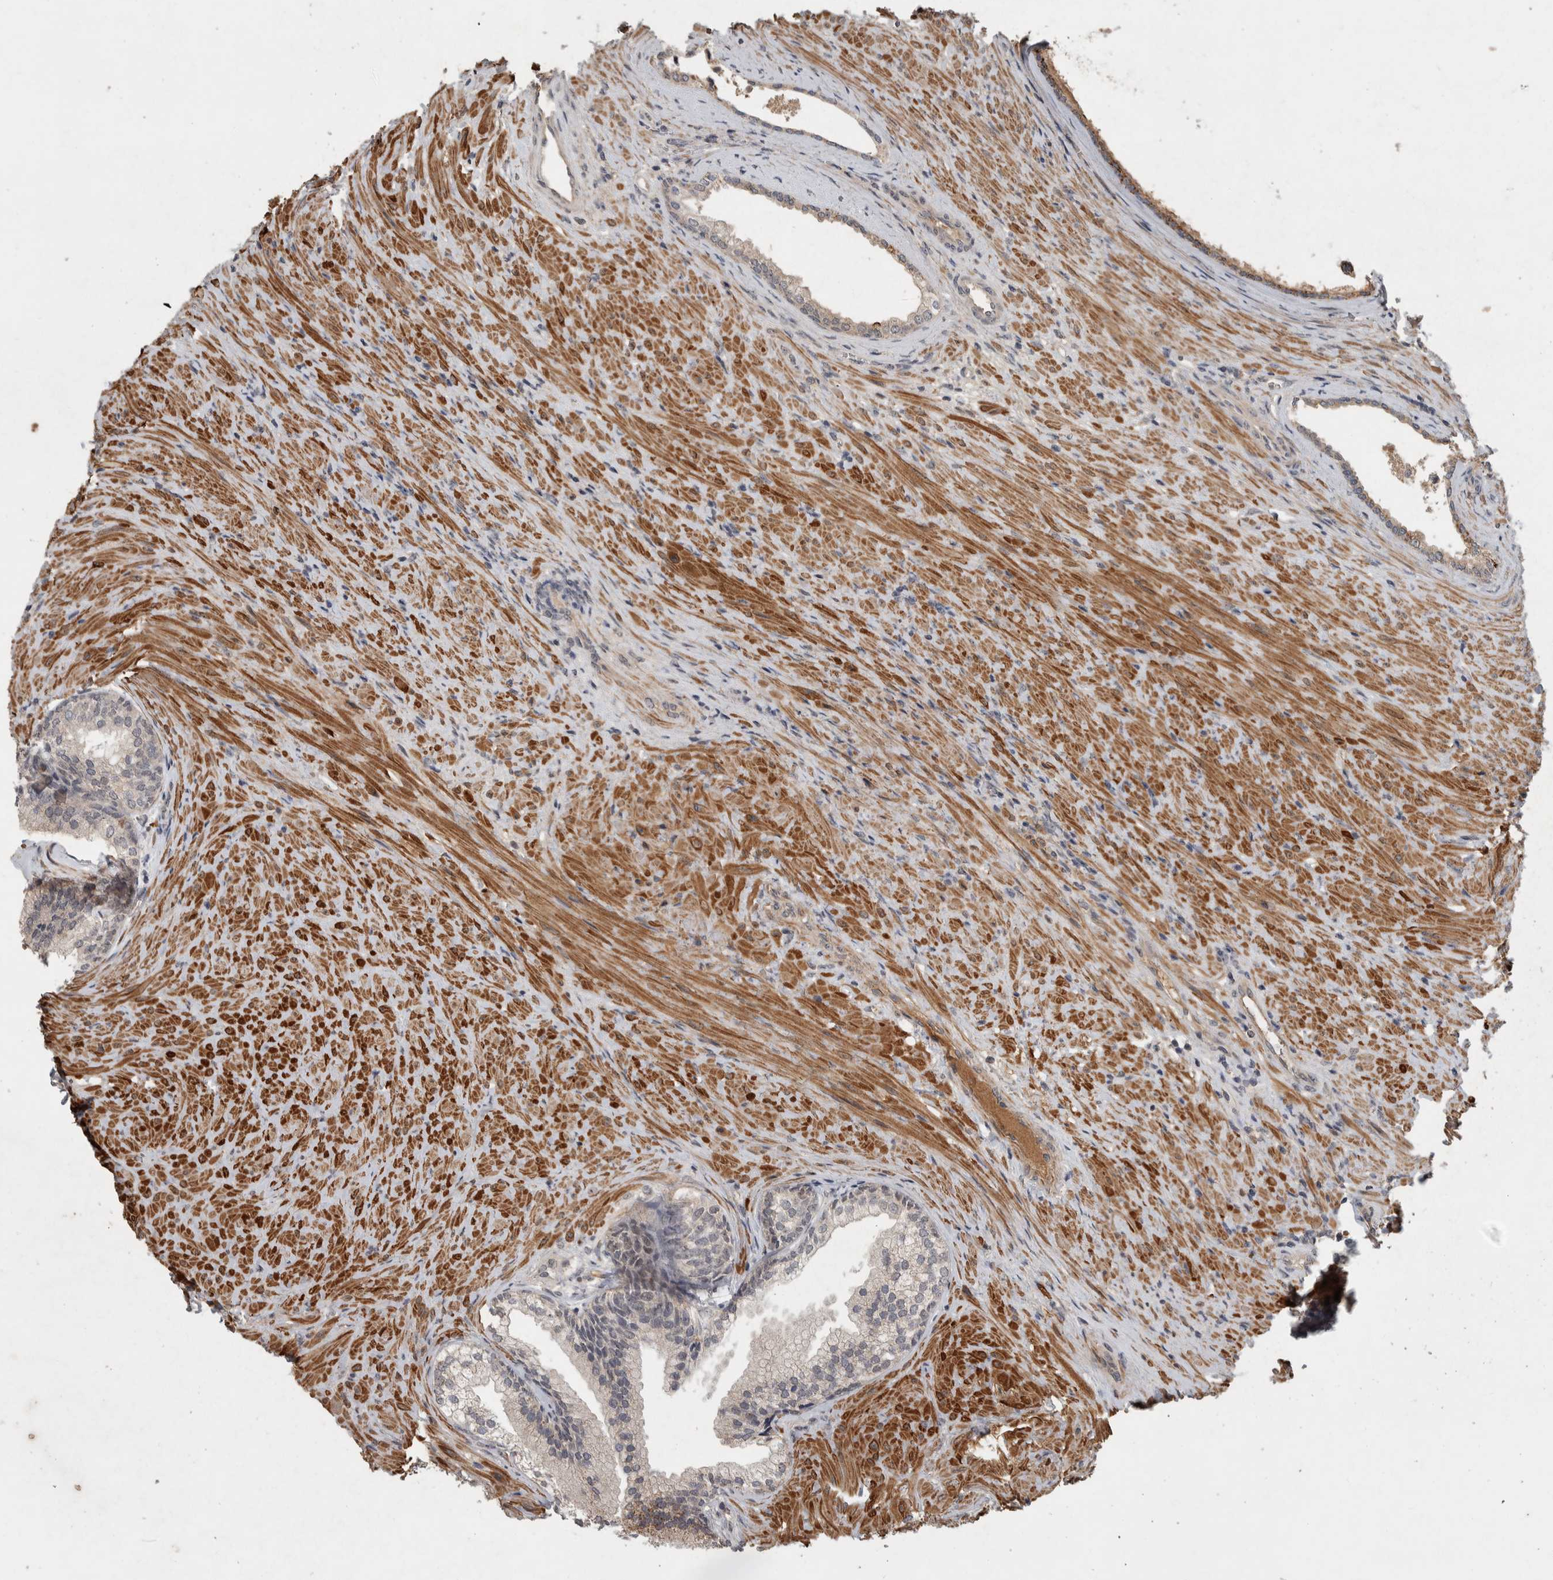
{"staining": {"intensity": "moderate", "quantity": "25%-75%", "location": "cytoplasmic/membranous"}, "tissue": "prostate", "cell_type": "Glandular cells", "image_type": "normal", "snomed": [{"axis": "morphology", "description": "Normal tissue, NOS"}, {"axis": "topography", "description": "Prostate"}], "caption": "Immunohistochemistry (DAB (3,3'-diaminobenzidine)) staining of unremarkable human prostate demonstrates moderate cytoplasmic/membranous protein expression in about 25%-75% of glandular cells.", "gene": "CHRM3", "patient": {"sex": "male", "age": 76}}